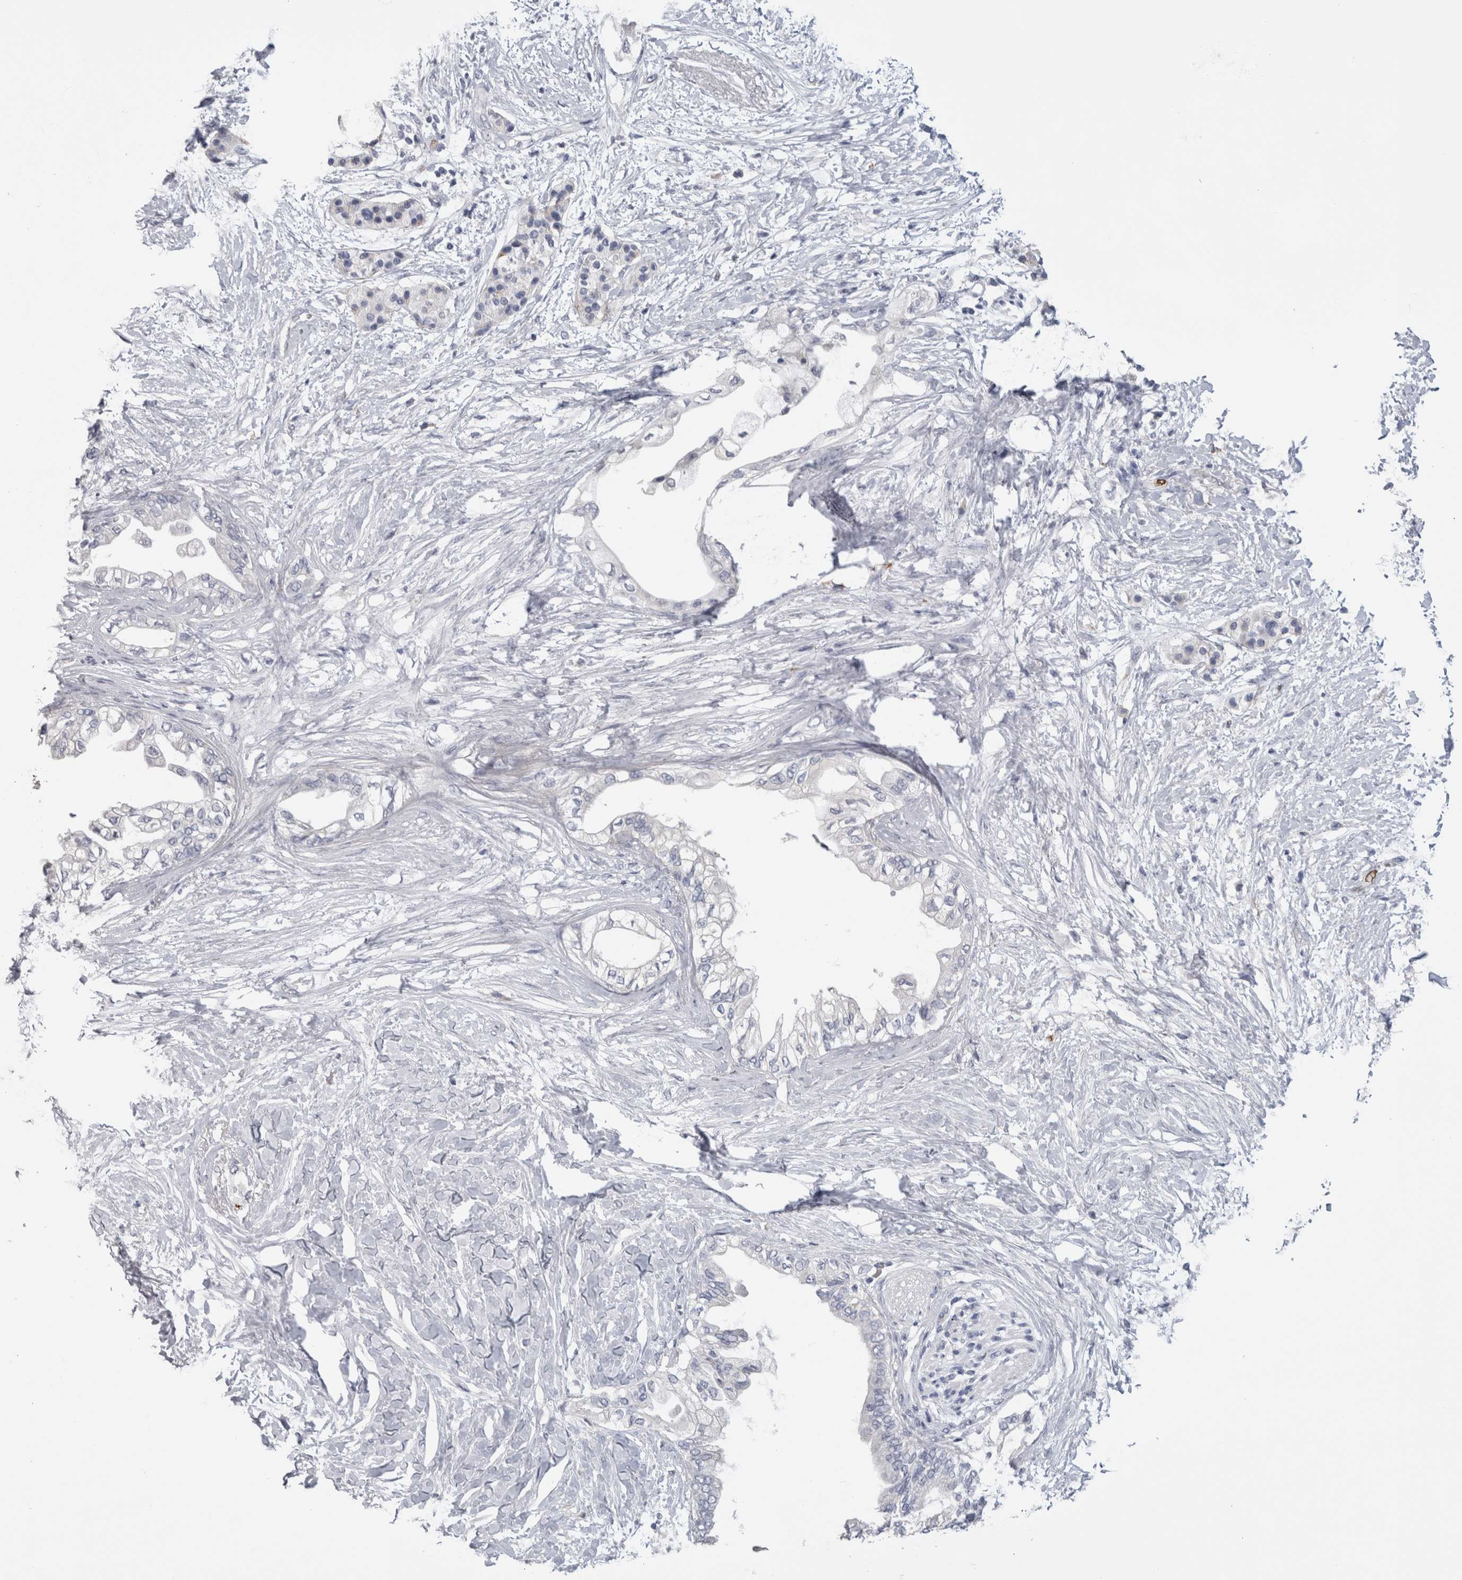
{"staining": {"intensity": "negative", "quantity": "none", "location": "none"}, "tissue": "pancreatic cancer", "cell_type": "Tumor cells", "image_type": "cancer", "snomed": [{"axis": "morphology", "description": "Normal tissue, NOS"}, {"axis": "morphology", "description": "Adenocarcinoma, NOS"}, {"axis": "topography", "description": "Pancreas"}, {"axis": "topography", "description": "Duodenum"}], "caption": "There is no significant positivity in tumor cells of adenocarcinoma (pancreatic).", "gene": "IL33", "patient": {"sex": "female", "age": 60}}